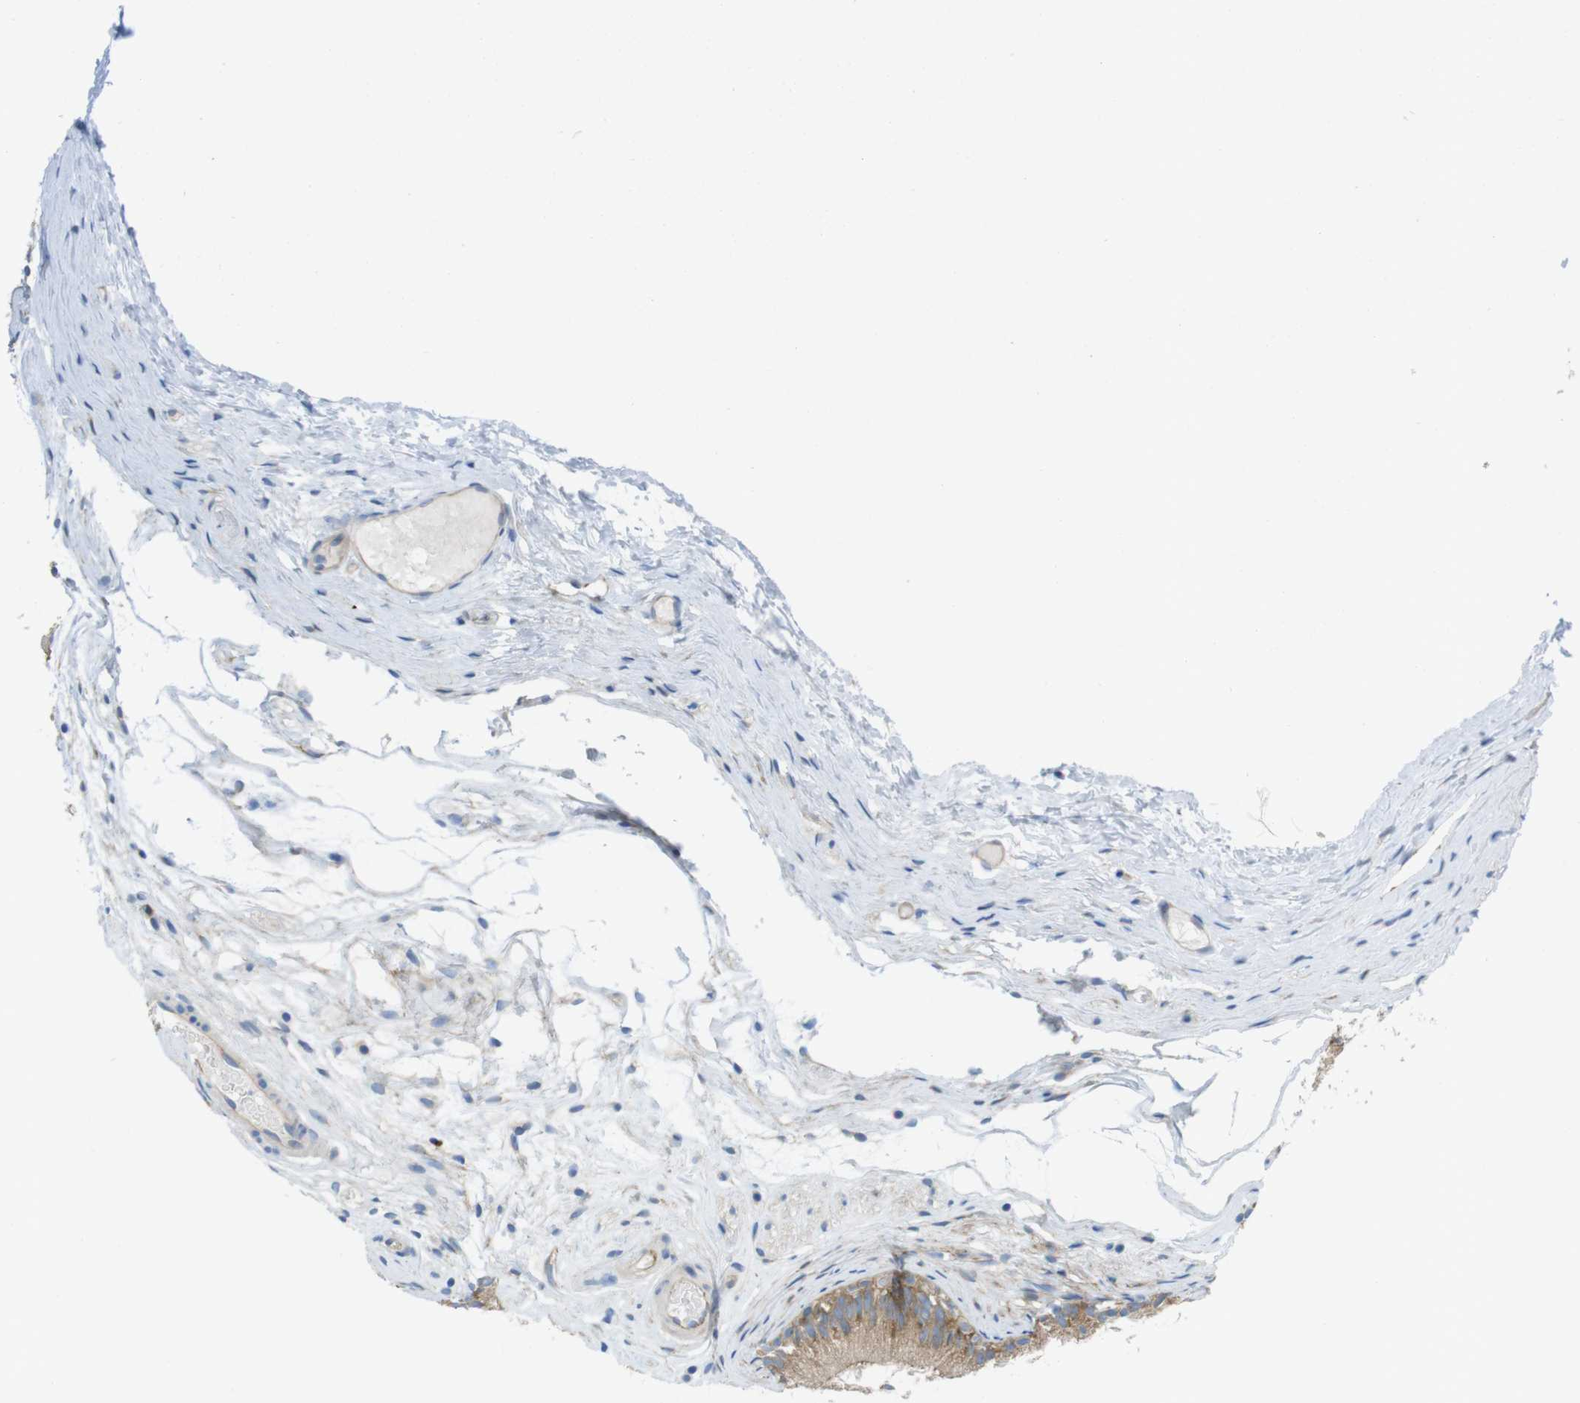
{"staining": {"intensity": "weak", "quantity": "25%-75%", "location": "cytoplasmic/membranous"}, "tissue": "epididymis", "cell_type": "Glandular cells", "image_type": "normal", "snomed": [{"axis": "morphology", "description": "Normal tissue, NOS"}, {"axis": "morphology", "description": "Atrophy, NOS"}, {"axis": "topography", "description": "Testis"}, {"axis": "topography", "description": "Epididymis"}], "caption": "Immunohistochemistry of unremarkable human epididymis displays low levels of weak cytoplasmic/membranous expression in about 25%-75% of glandular cells. The staining was performed using DAB (3,3'-diaminobenzidine), with brown indicating positive protein expression. Nuclei are stained blue with hematoxylin.", "gene": "TMEM234", "patient": {"sex": "male", "age": 18}}